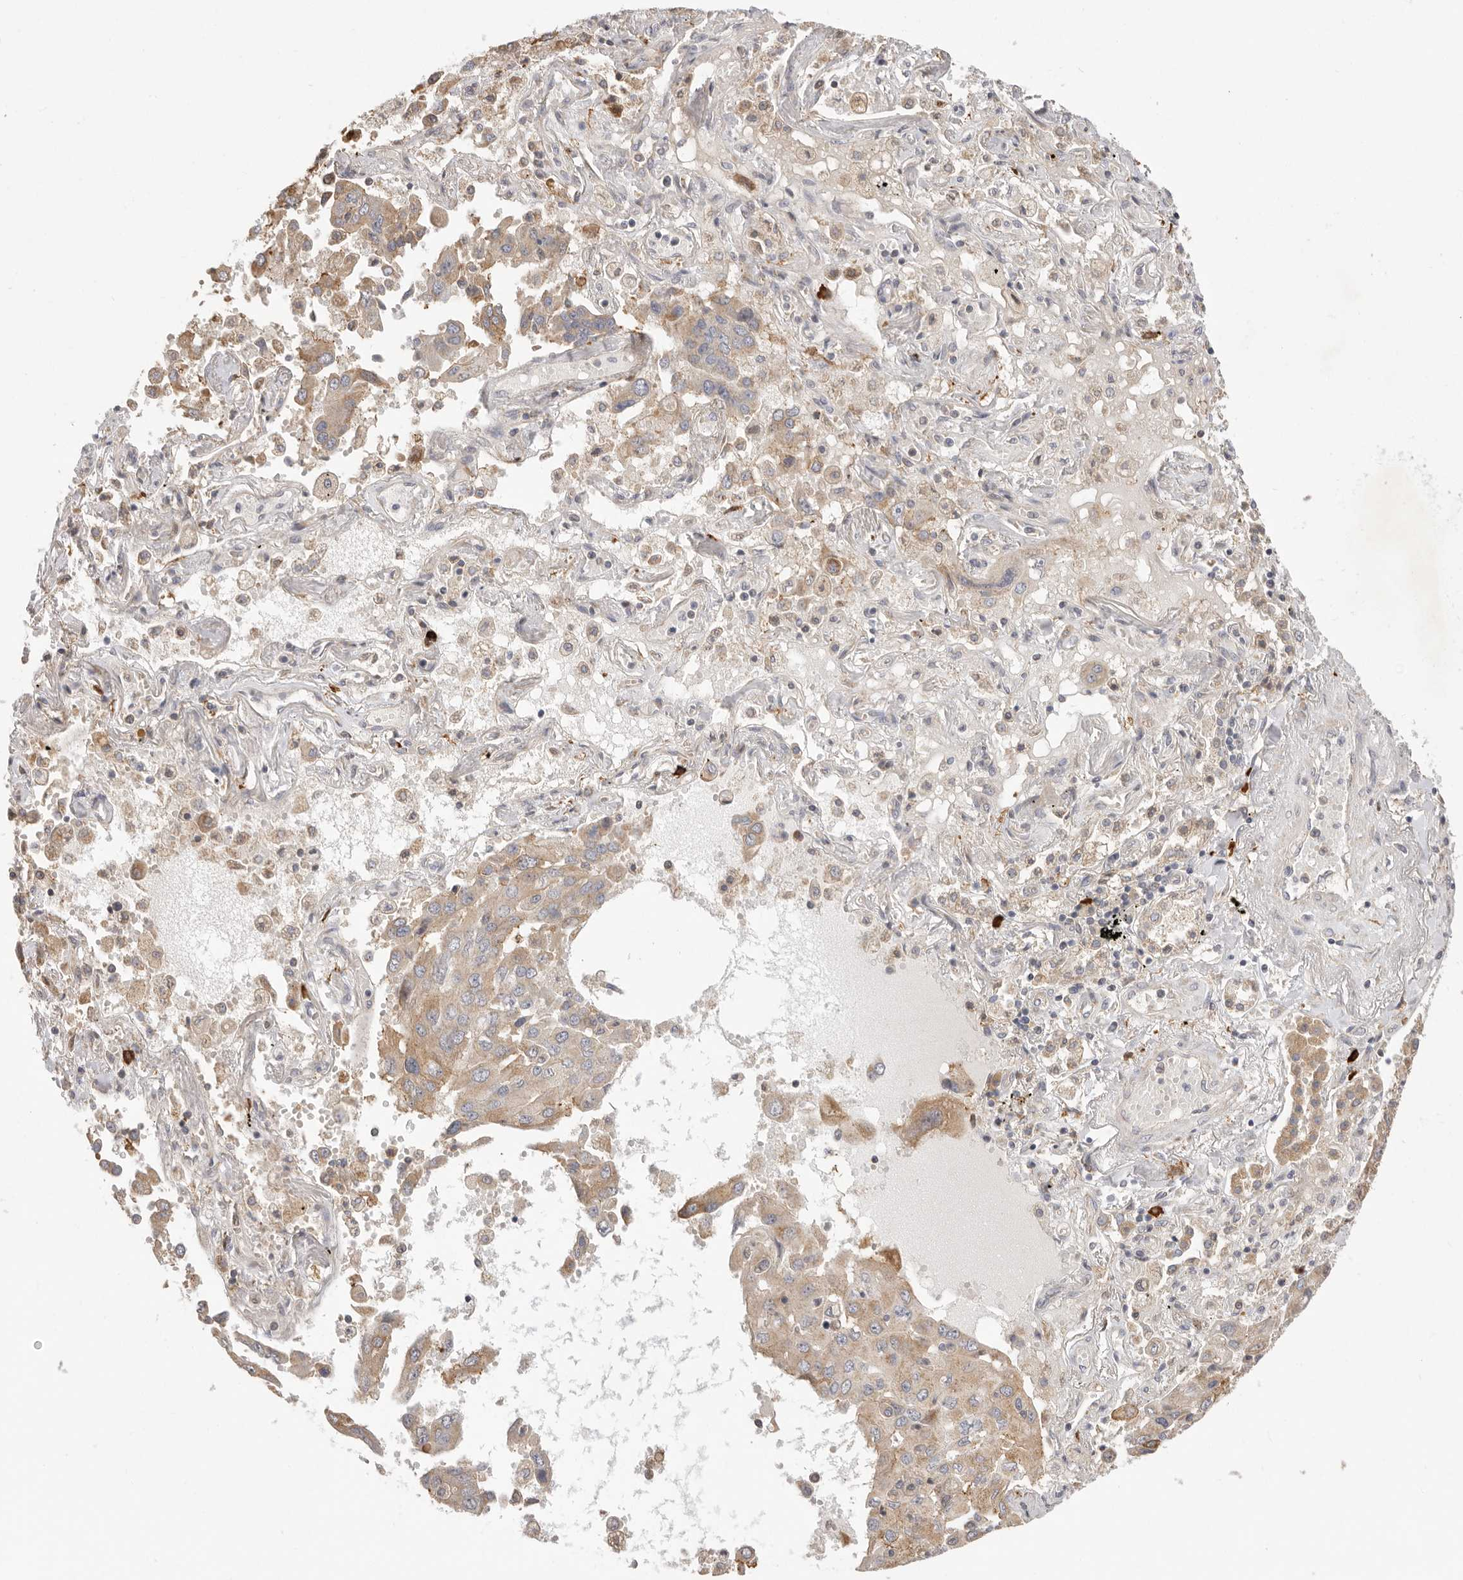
{"staining": {"intensity": "moderate", "quantity": ">75%", "location": "cytoplasmic/membranous"}, "tissue": "lung cancer", "cell_type": "Tumor cells", "image_type": "cancer", "snomed": [{"axis": "morphology", "description": "Adenocarcinoma, NOS"}, {"axis": "topography", "description": "Lung"}], "caption": "Adenocarcinoma (lung) stained with DAB (3,3'-diaminobenzidine) IHC shows medium levels of moderate cytoplasmic/membranous expression in approximately >75% of tumor cells.", "gene": "USH1C", "patient": {"sex": "female", "age": 65}}